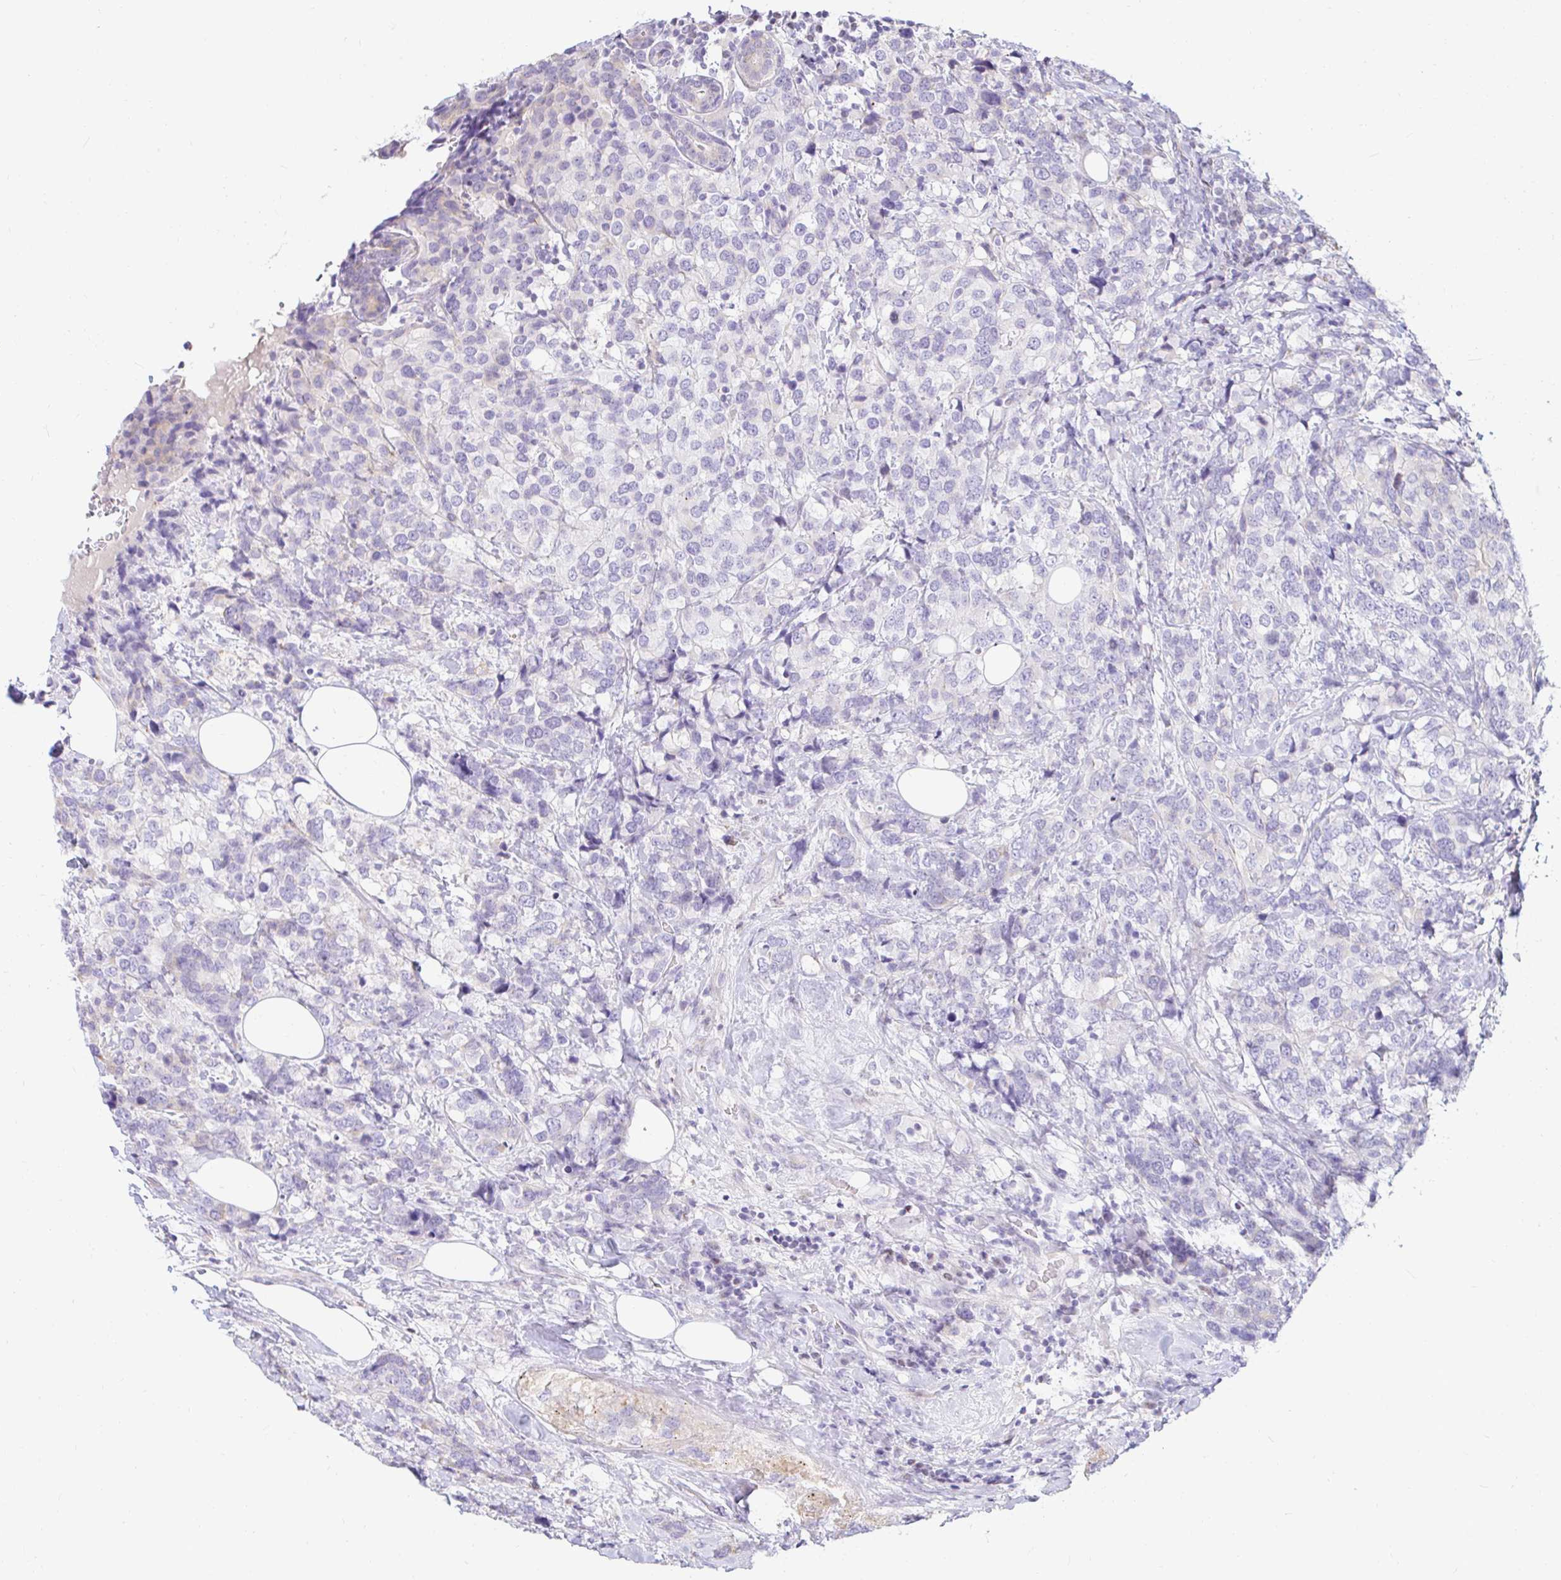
{"staining": {"intensity": "negative", "quantity": "none", "location": "none"}, "tissue": "breast cancer", "cell_type": "Tumor cells", "image_type": "cancer", "snomed": [{"axis": "morphology", "description": "Lobular carcinoma"}, {"axis": "topography", "description": "Breast"}], "caption": "An immunohistochemistry (IHC) image of breast cancer is shown. There is no staining in tumor cells of breast cancer.", "gene": "CAPSL", "patient": {"sex": "female", "age": 59}}